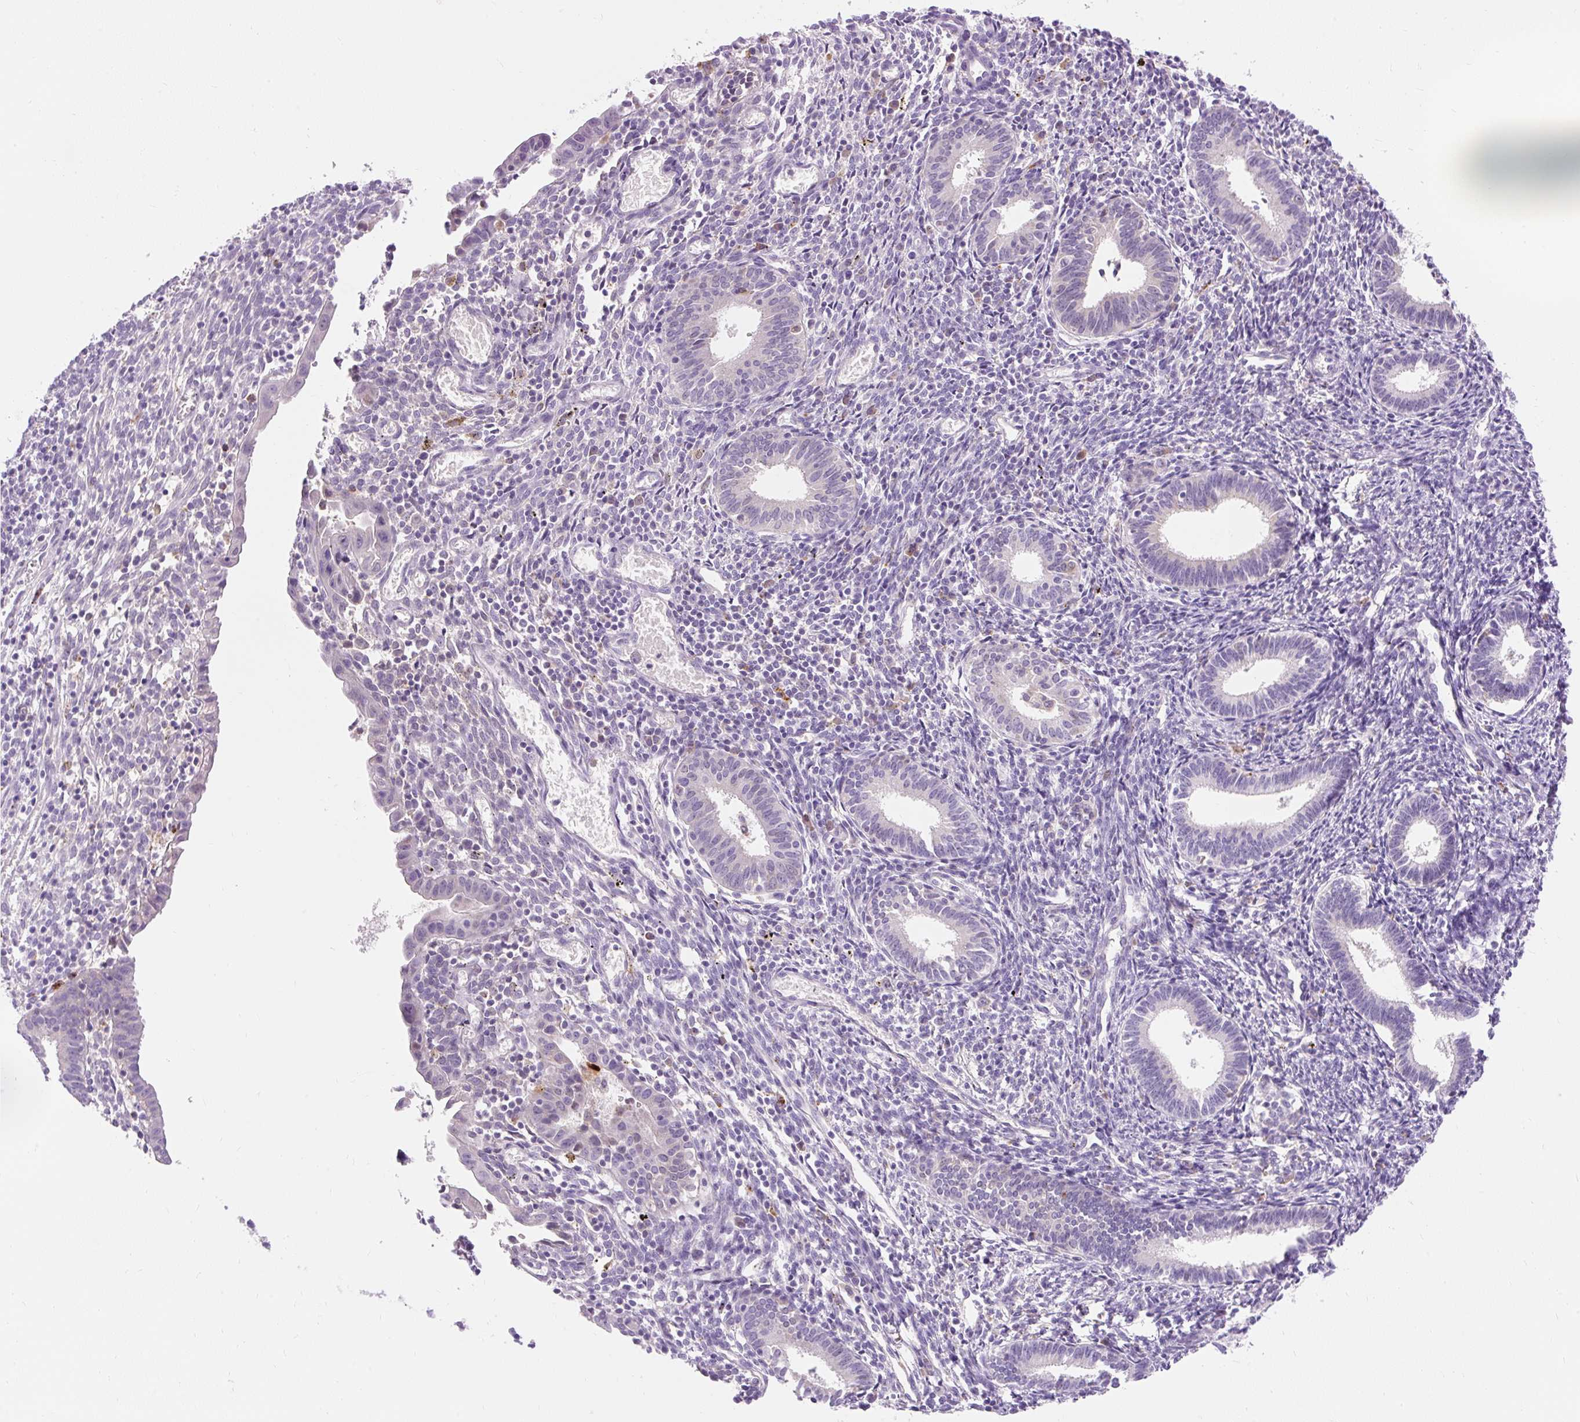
{"staining": {"intensity": "negative", "quantity": "none", "location": "none"}, "tissue": "endometrium", "cell_type": "Cells in endometrial stroma", "image_type": "normal", "snomed": [{"axis": "morphology", "description": "Normal tissue, NOS"}, {"axis": "topography", "description": "Endometrium"}], "caption": "High power microscopy image of an immunohistochemistry micrograph of unremarkable endometrium, revealing no significant staining in cells in endometrial stroma.", "gene": "TMEM150C", "patient": {"sex": "female", "age": 41}}